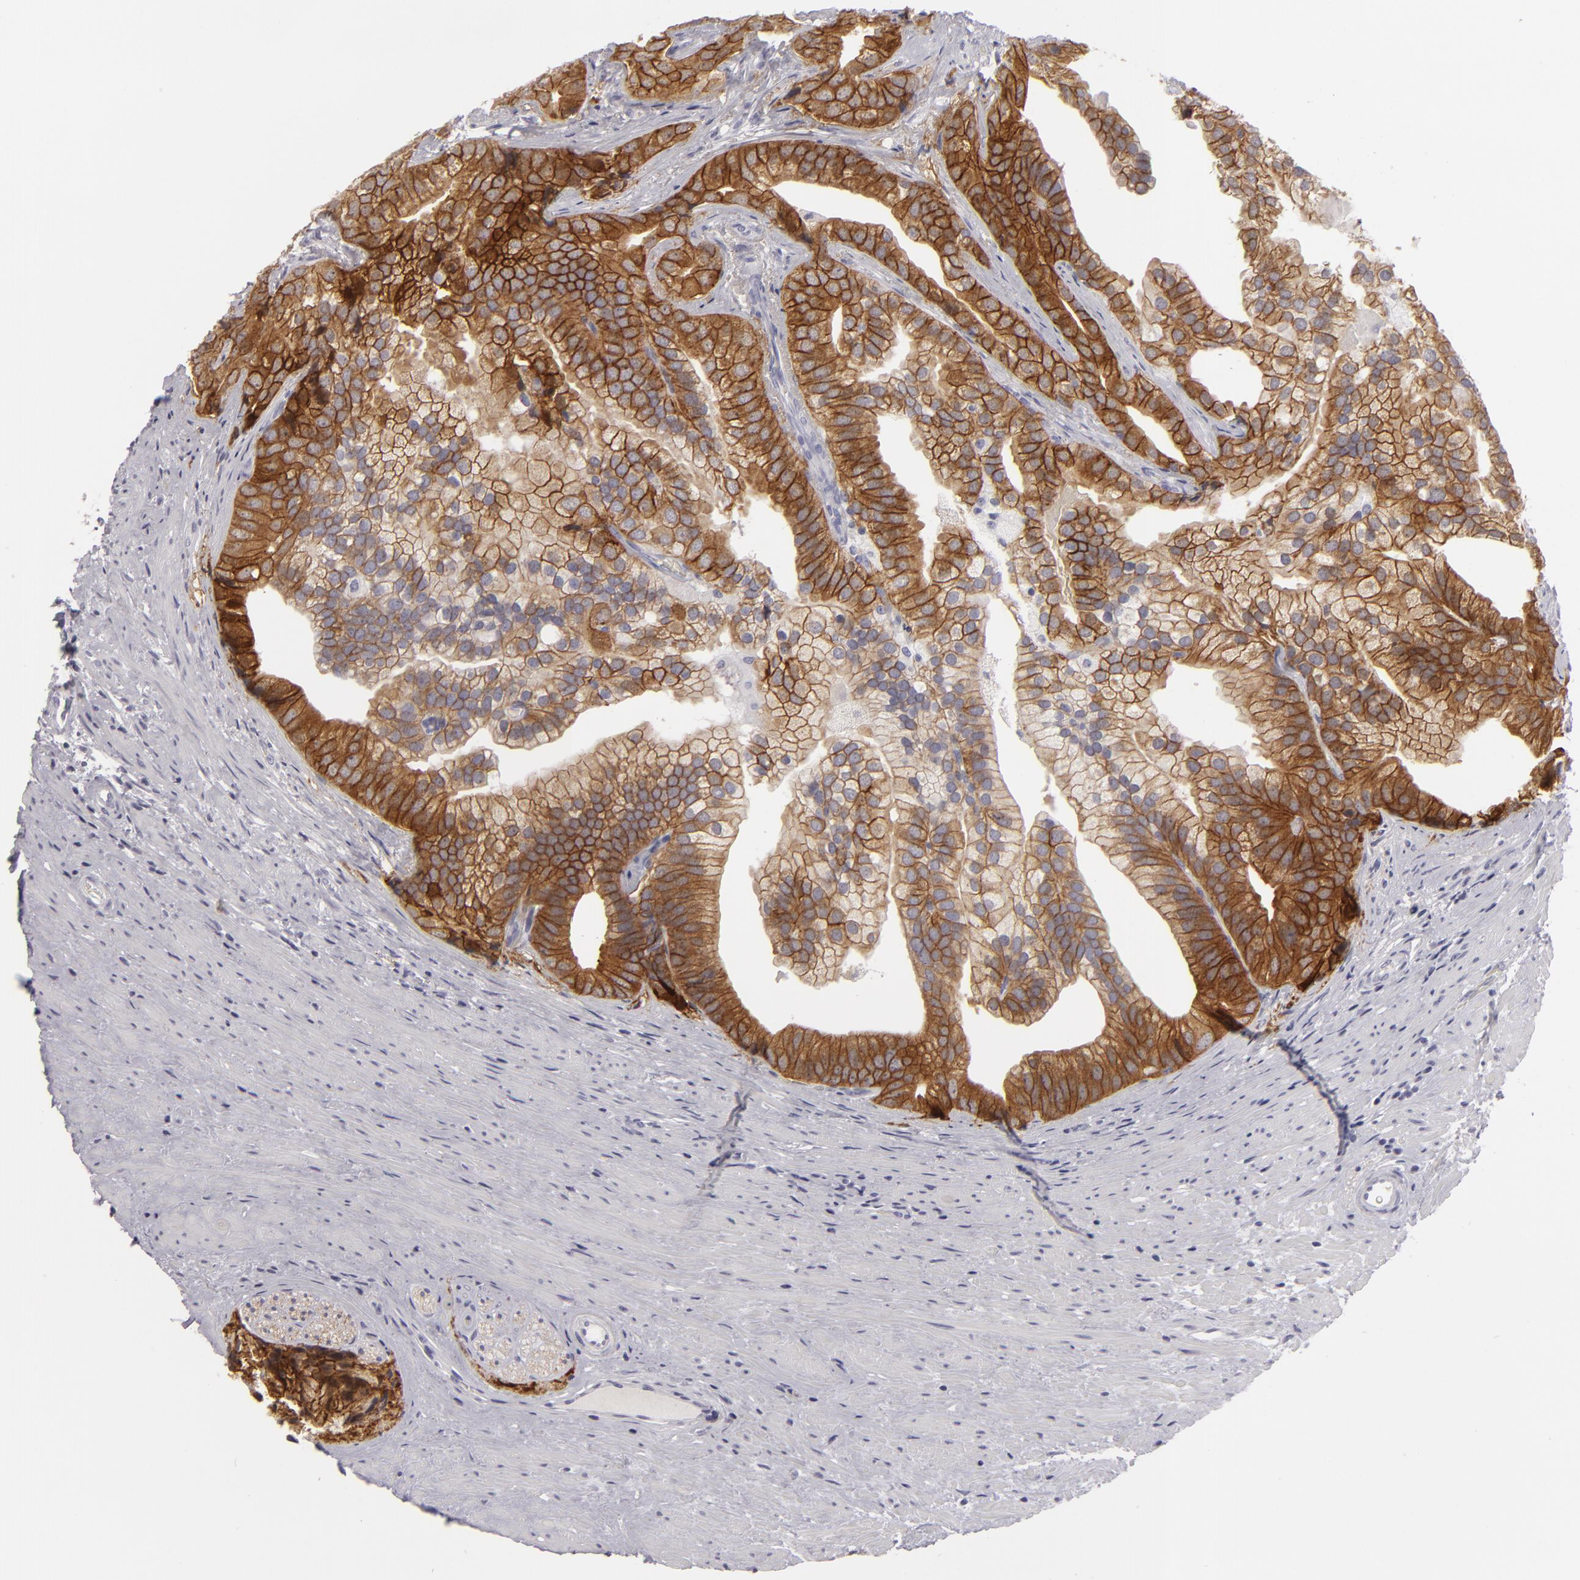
{"staining": {"intensity": "strong", "quantity": ">75%", "location": "cytoplasmic/membranous"}, "tissue": "prostate cancer", "cell_type": "Tumor cells", "image_type": "cancer", "snomed": [{"axis": "morphology", "description": "Adenocarcinoma, Low grade"}, {"axis": "topography", "description": "Prostate"}], "caption": "This image reveals prostate cancer stained with immunohistochemistry (IHC) to label a protein in brown. The cytoplasmic/membranous of tumor cells show strong positivity for the protein. Nuclei are counter-stained blue.", "gene": "JUP", "patient": {"sex": "male", "age": 71}}